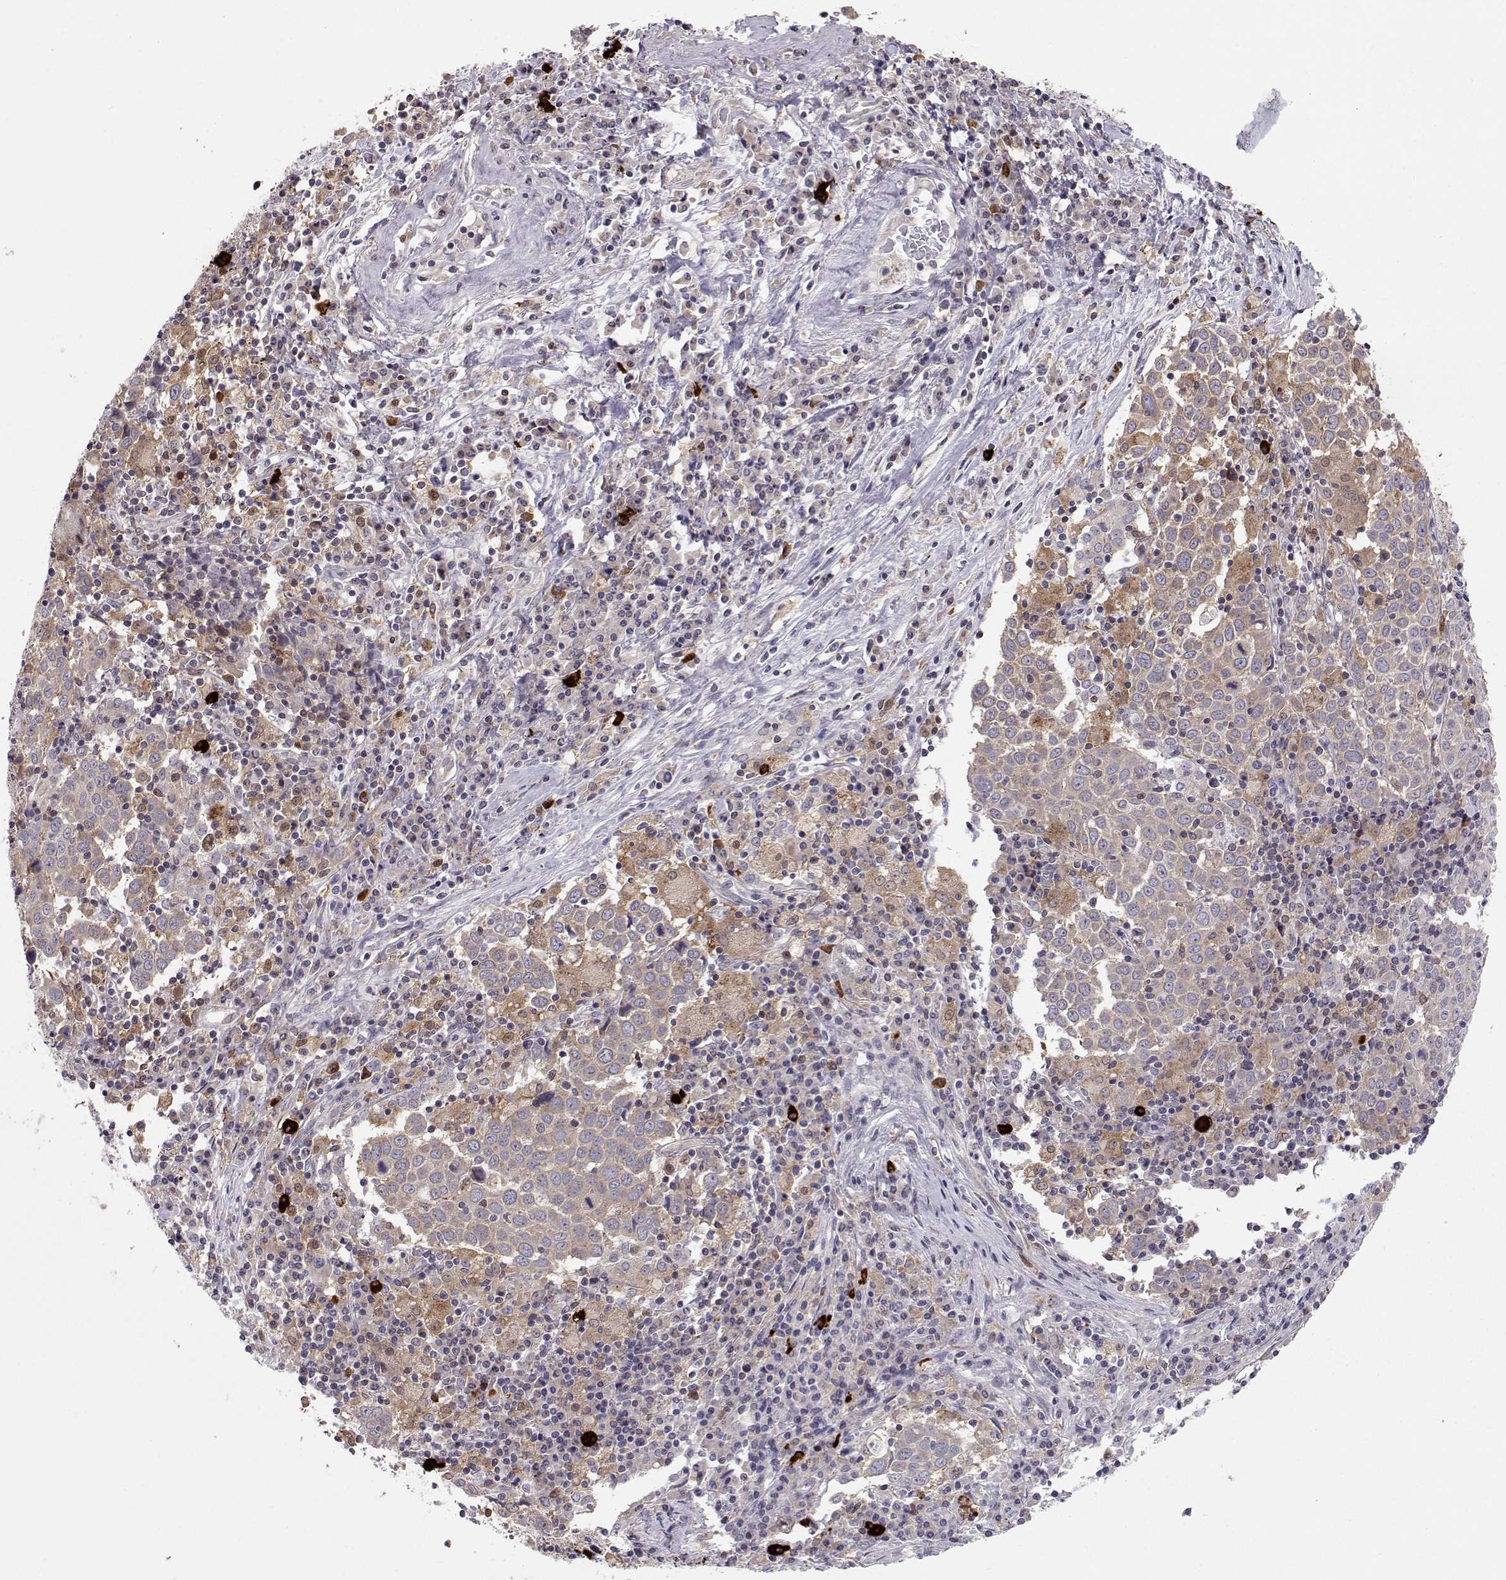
{"staining": {"intensity": "weak", "quantity": ">75%", "location": "cytoplasmic/membranous"}, "tissue": "lung cancer", "cell_type": "Tumor cells", "image_type": "cancer", "snomed": [{"axis": "morphology", "description": "Squamous cell carcinoma, NOS"}, {"axis": "topography", "description": "Lung"}], "caption": "IHC photomicrograph of human lung cancer stained for a protein (brown), which demonstrates low levels of weak cytoplasmic/membranous positivity in about >75% of tumor cells.", "gene": "NPVF", "patient": {"sex": "male", "age": 57}}